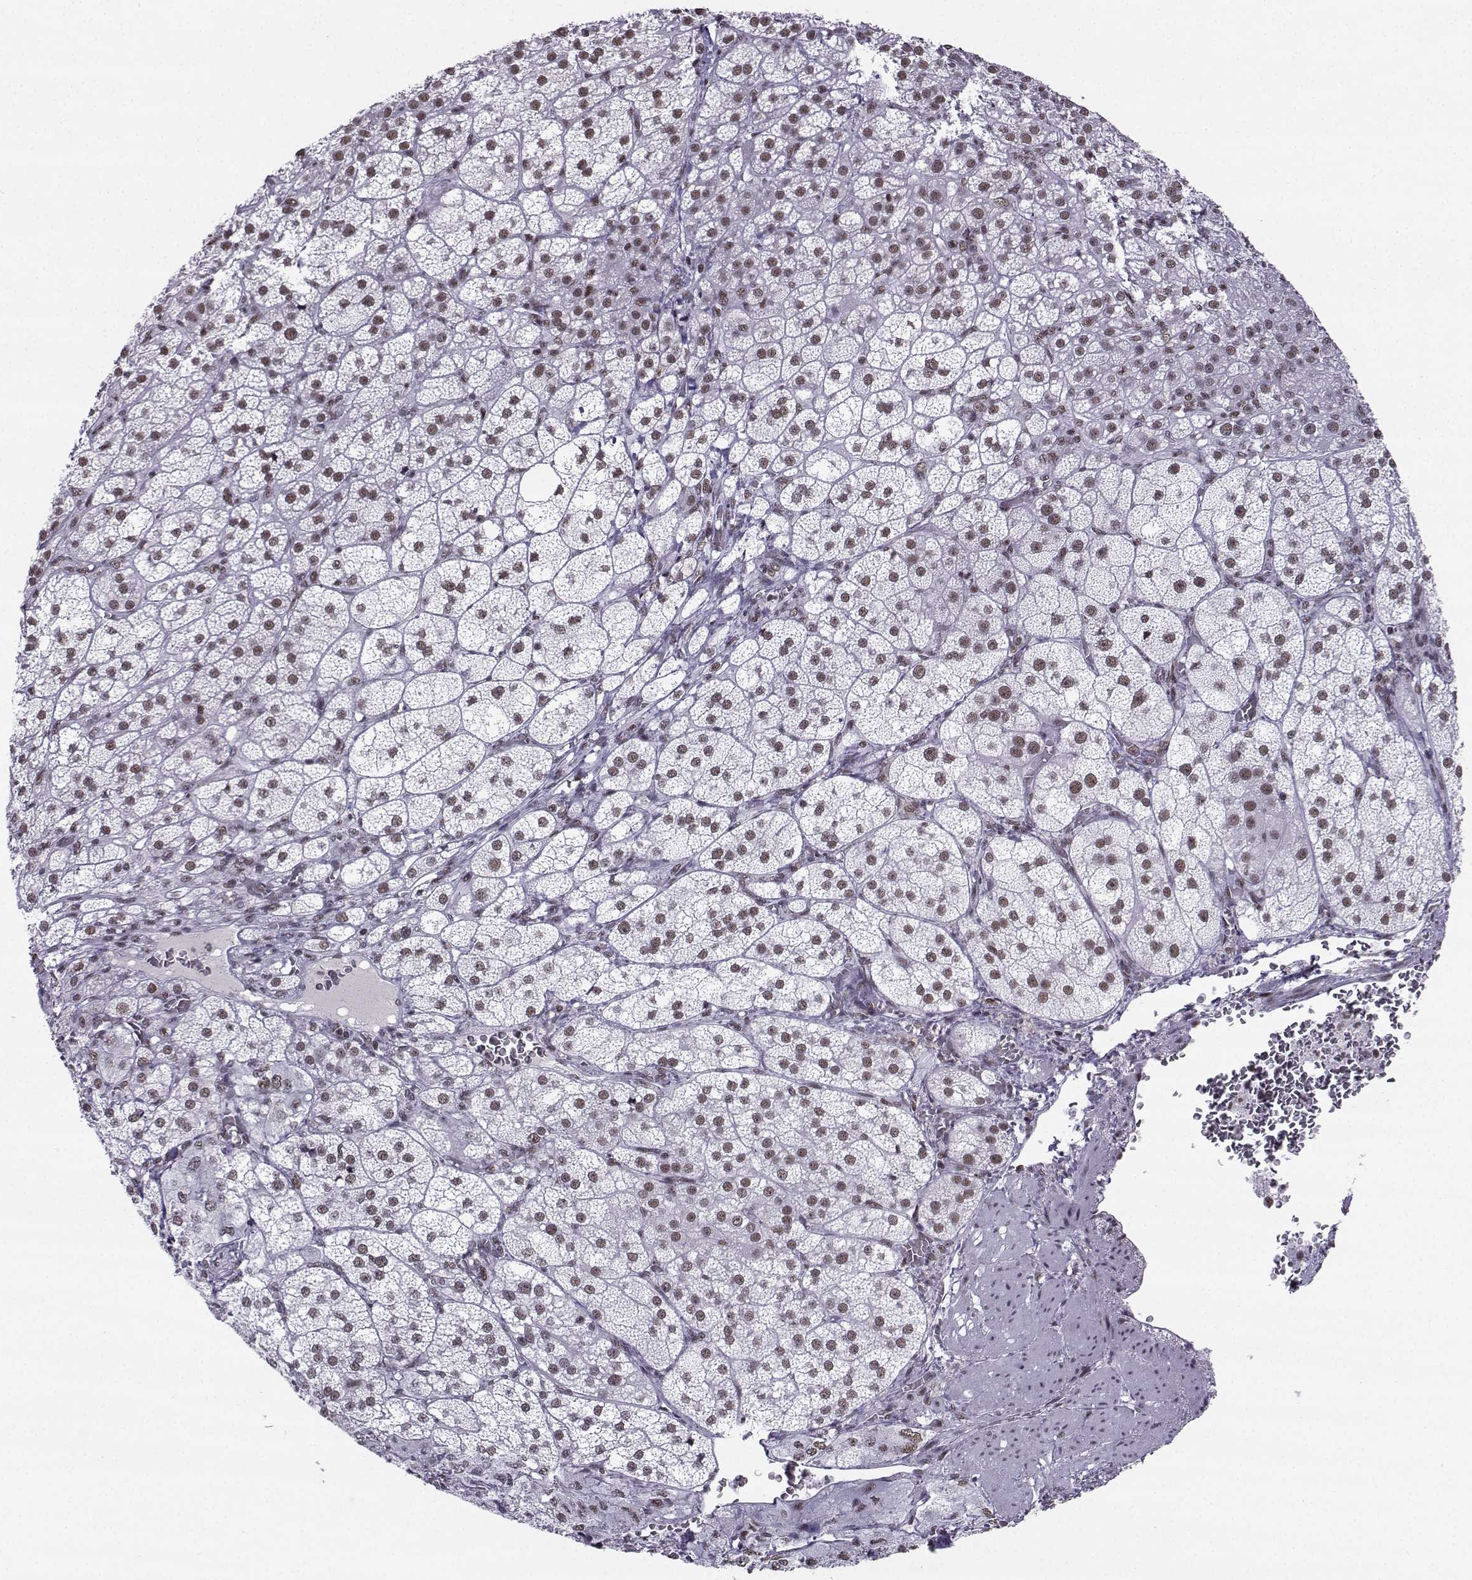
{"staining": {"intensity": "weak", "quantity": "25%-75%", "location": "nuclear"}, "tissue": "adrenal gland", "cell_type": "Glandular cells", "image_type": "normal", "snomed": [{"axis": "morphology", "description": "Normal tissue, NOS"}, {"axis": "topography", "description": "Adrenal gland"}], "caption": "IHC image of unremarkable adrenal gland: human adrenal gland stained using immunohistochemistry displays low levels of weak protein expression localized specifically in the nuclear of glandular cells, appearing as a nuclear brown color.", "gene": "SNRPB2", "patient": {"sex": "female", "age": 60}}